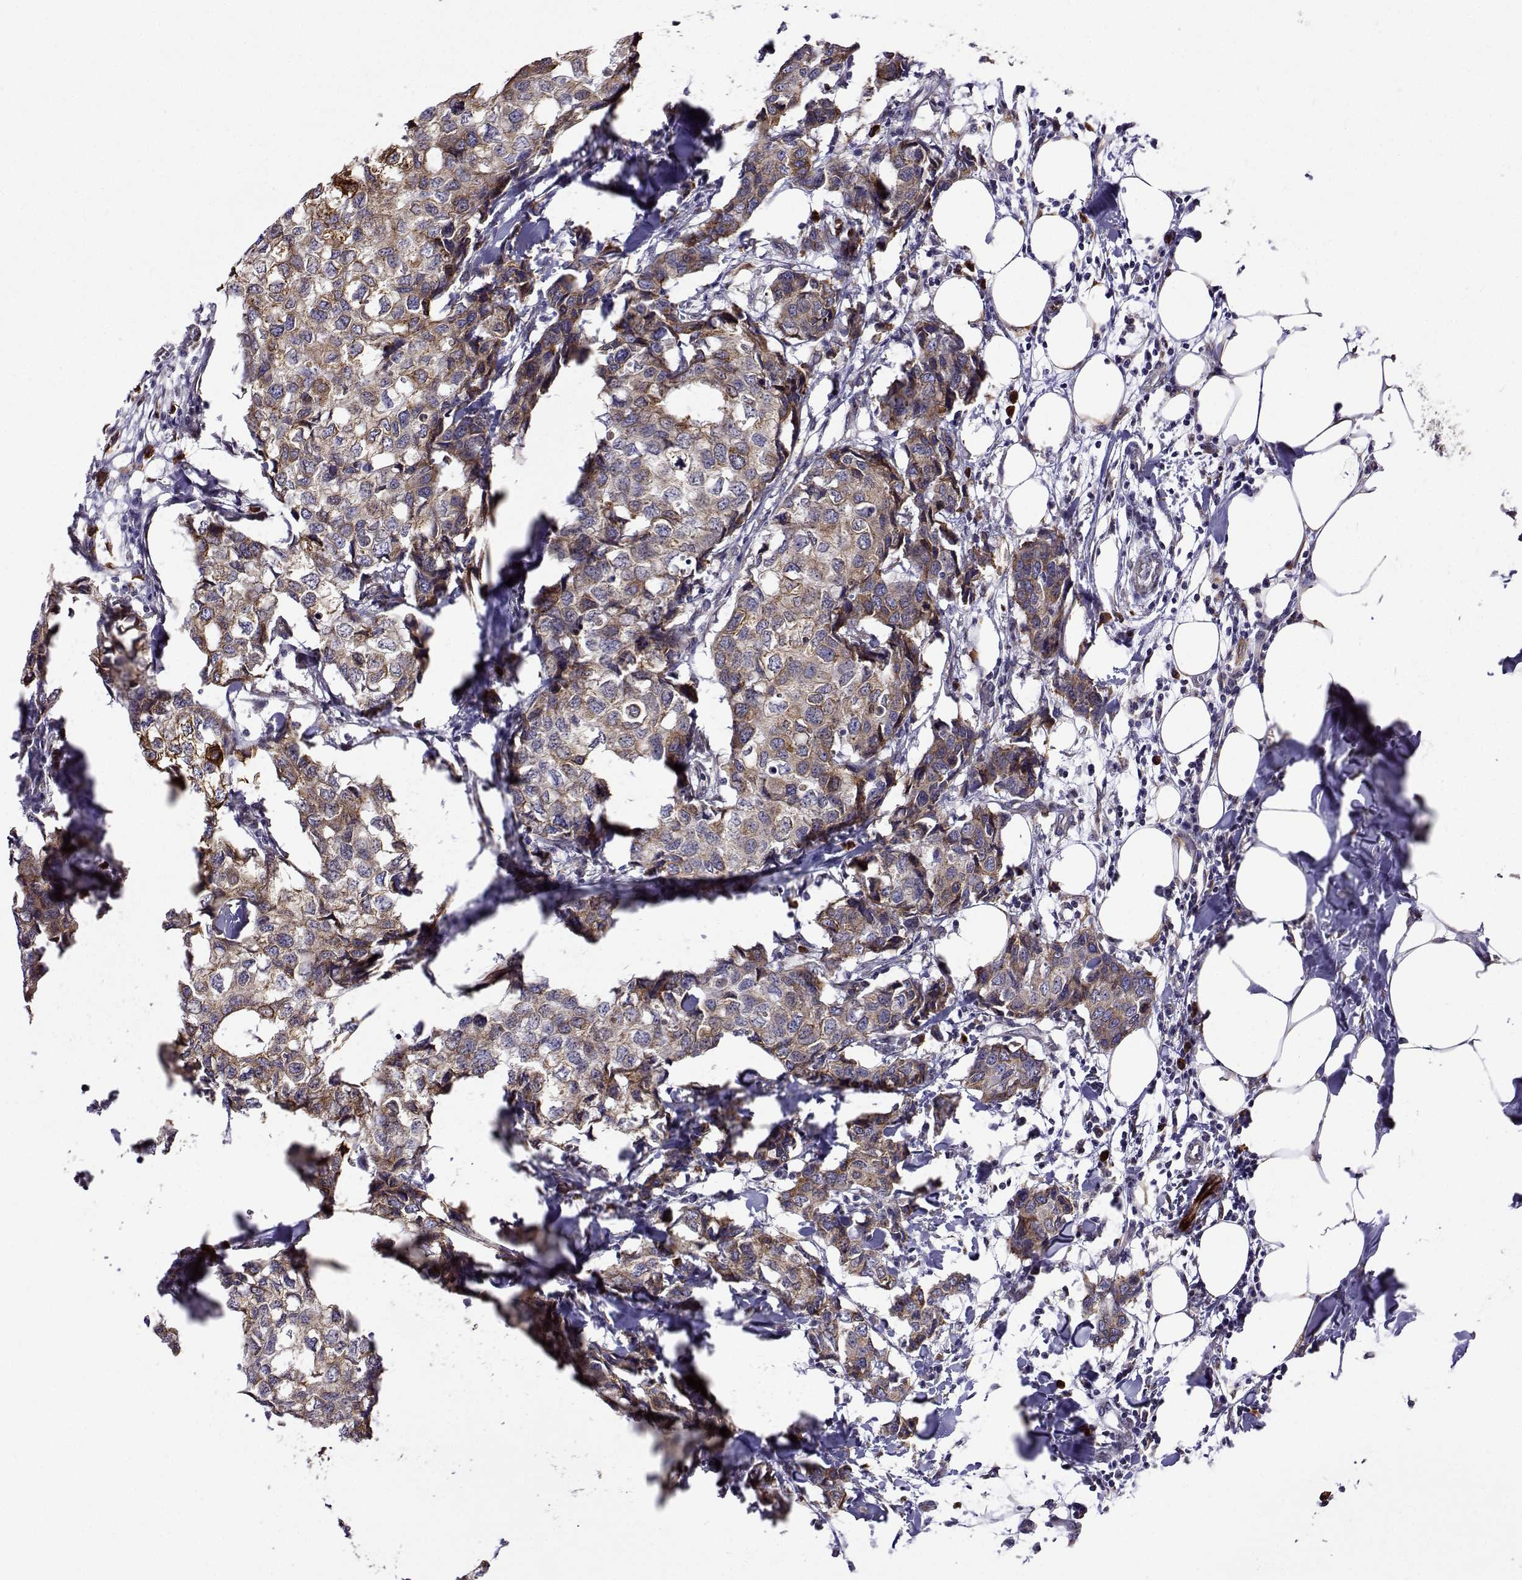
{"staining": {"intensity": "weak", "quantity": ">75%", "location": "cytoplasmic/membranous"}, "tissue": "breast cancer", "cell_type": "Tumor cells", "image_type": "cancer", "snomed": [{"axis": "morphology", "description": "Duct carcinoma"}, {"axis": "topography", "description": "Breast"}], "caption": "Breast intraductal carcinoma stained with immunohistochemistry (IHC) demonstrates weak cytoplasmic/membranous staining in approximately >75% of tumor cells.", "gene": "PGRMC2", "patient": {"sex": "female", "age": 27}}